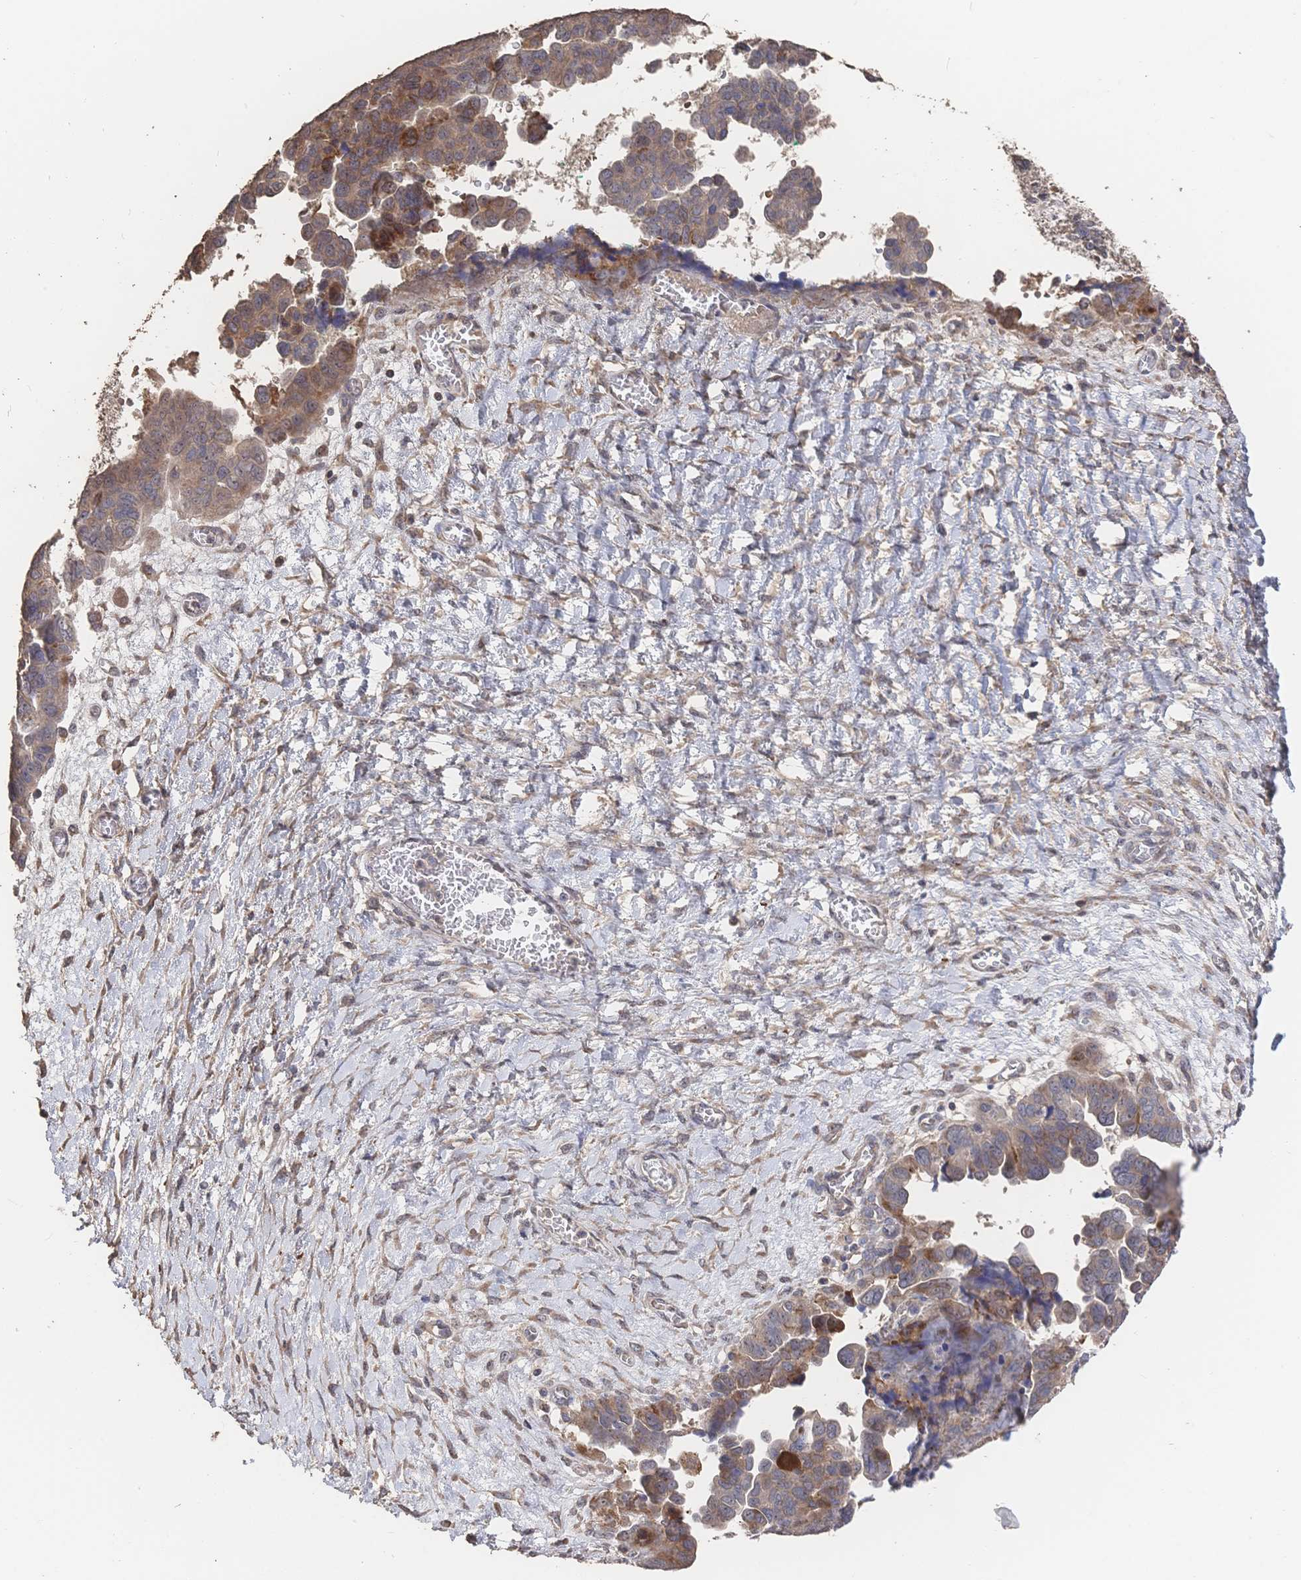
{"staining": {"intensity": "strong", "quantity": "<25%", "location": "cytoplasmic/membranous"}, "tissue": "ovarian cancer", "cell_type": "Tumor cells", "image_type": "cancer", "snomed": [{"axis": "morphology", "description": "Cystadenocarcinoma, serous, NOS"}, {"axis": "topography", "description": "Ovary"}], "caption": "Tumor cells show strong cytoplasmic/membranous expression in approximately <25% of cells in serous cystadenocarcinoma (ovarian).", "gene": "DNAJA4", "patient": {"sex": "female", "age": 64}}